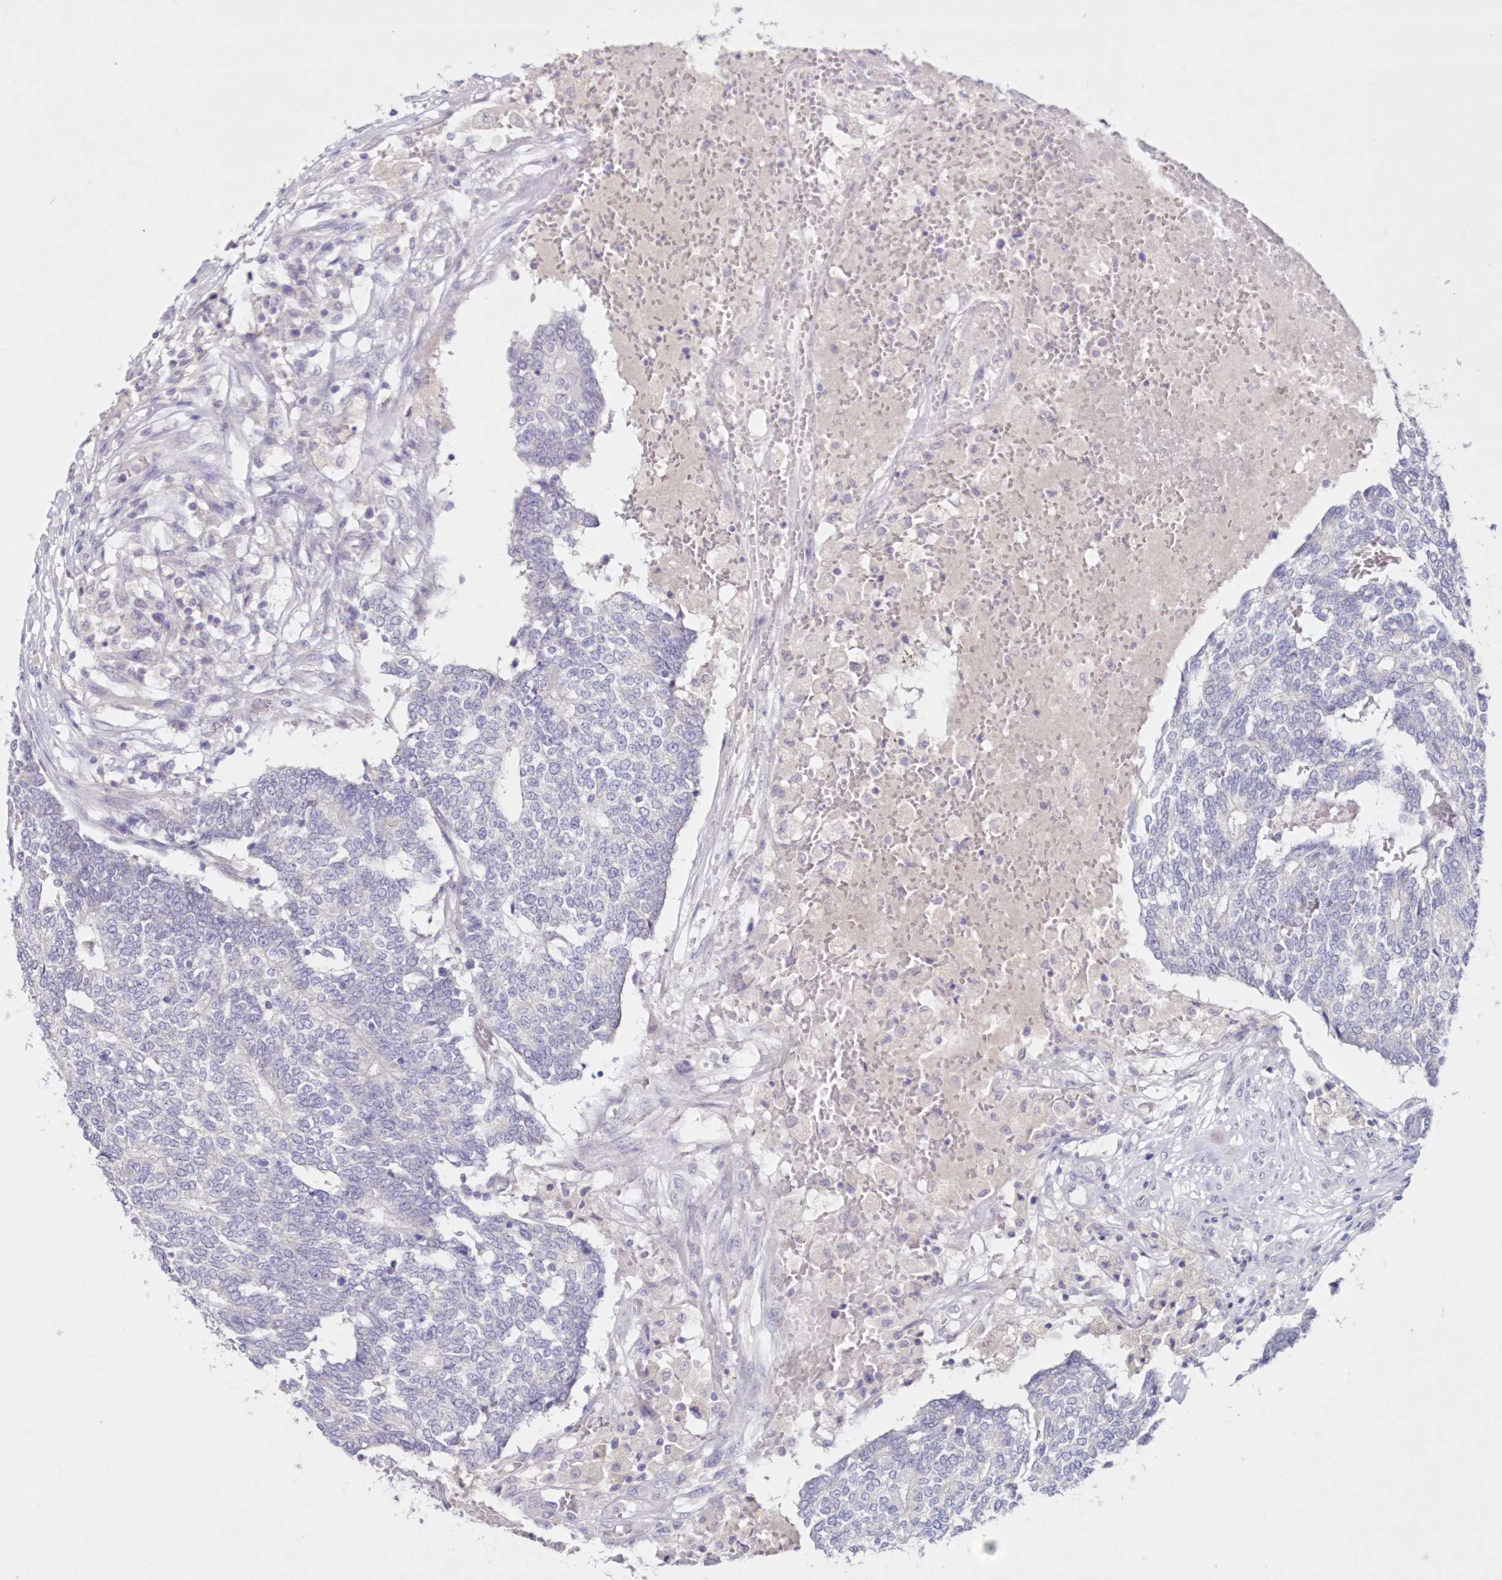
{"staining": {"intensity": "negative", "quantity": "none", "location": "none"}, "tissue": "prostate cancer", "cell_type": "Tumor cells", "image_type": "cancer", "snomed": [{"axis": "morphology", "description": "Normal tissue, NOS"}, {"axis": "morphology", "description": "Adenocarcinoma, High grade"}, {"axis": "topography", "description": "Prostate"}, {"axis": "topography", "description": "Seminal veicle"}], "caption": "DAB (3,3'-diaminobenzidine) immunohistochemical staining of human prostate cancer demonstrates no significant staining in tumor cells. (Immunohistochemistry, brightfield microscopy, high magnification).", "gene": "GCKR", "patient": {"sex": "male", "age": 55}}